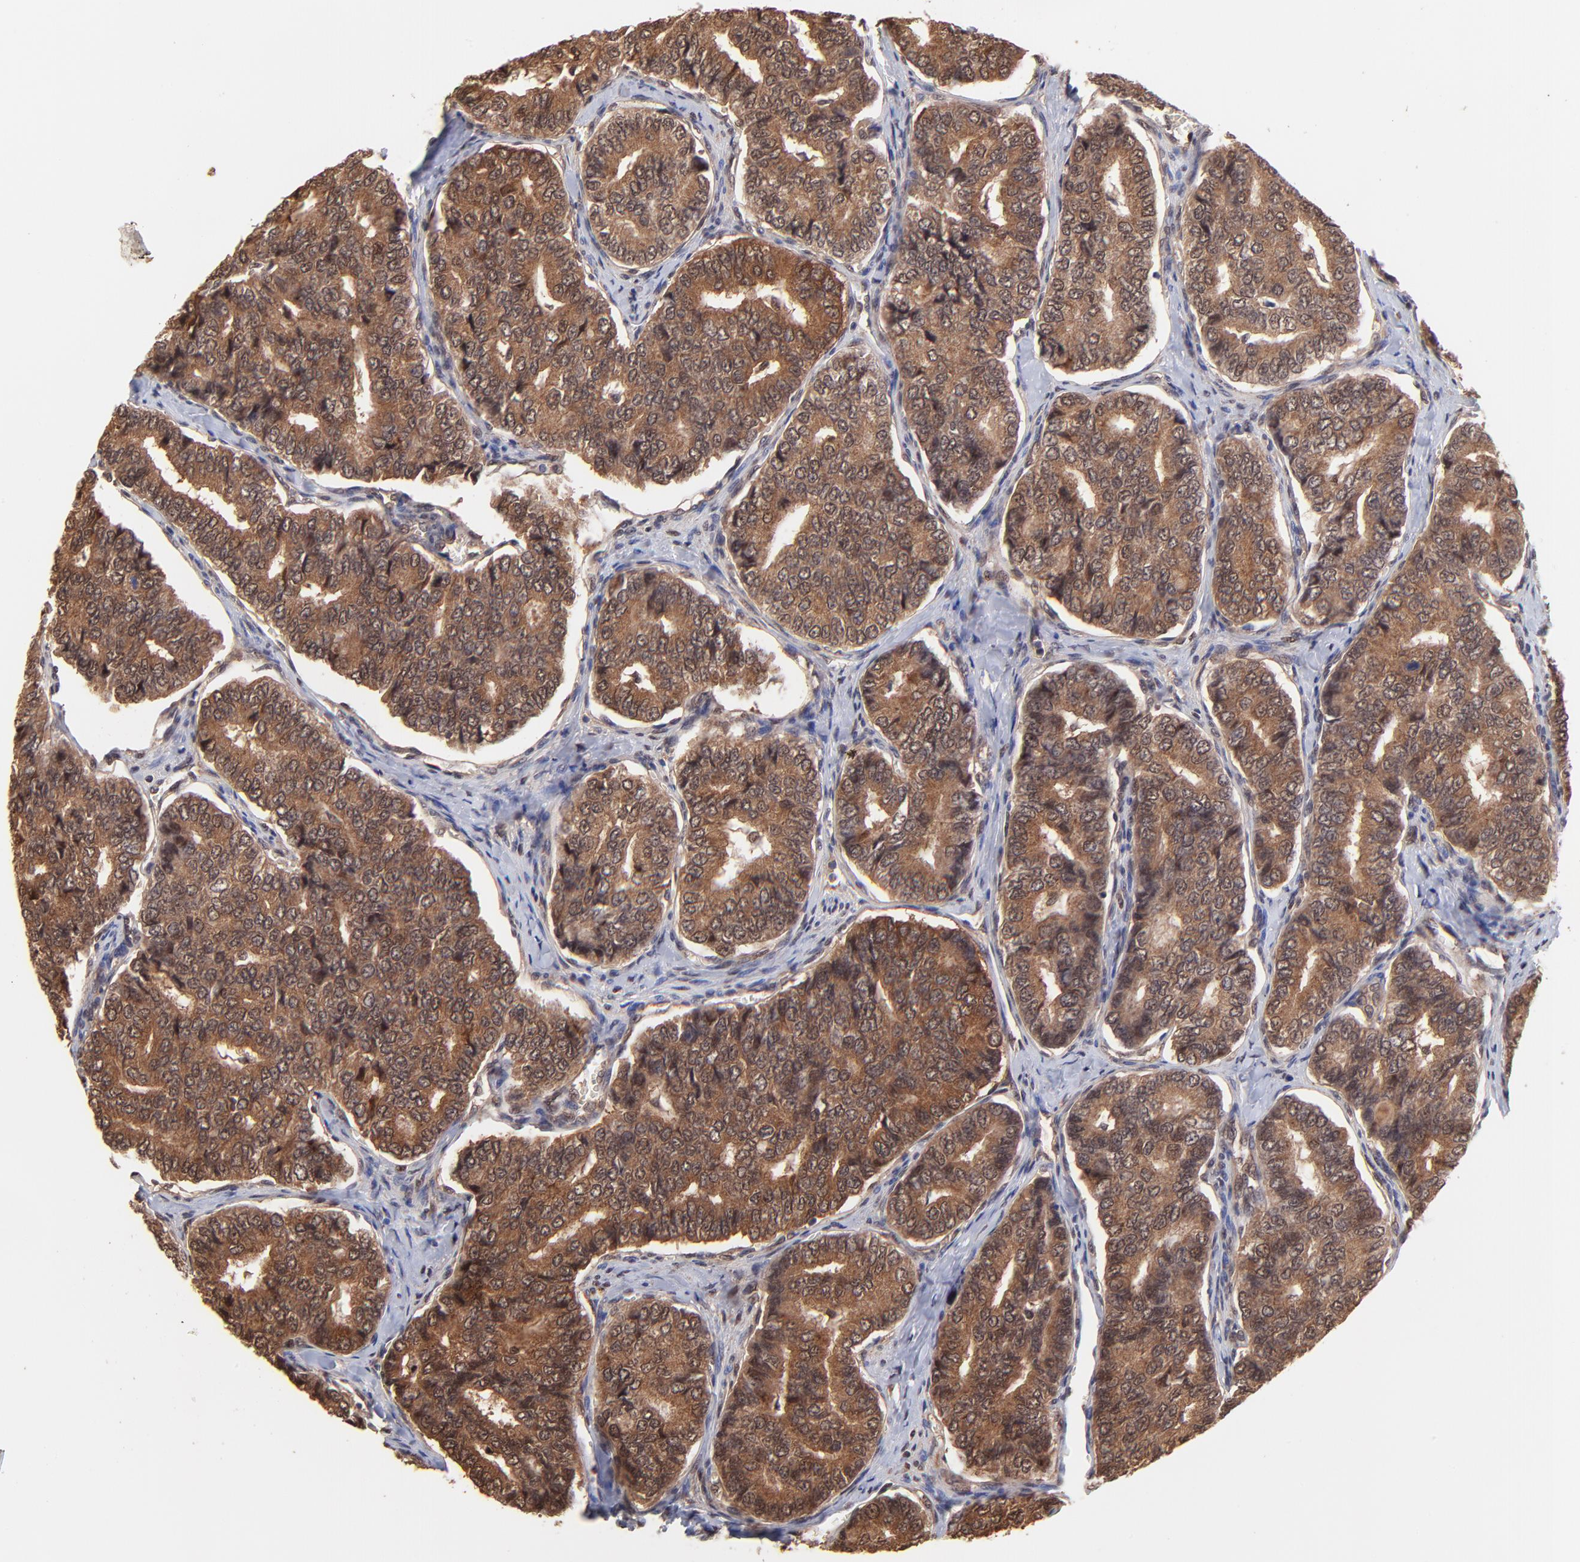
{"staining": {"intensity": "strong", "quantity": ">75%", "location": "cytoplasmic/membranous"}, "tissue": "thyroid cancer", "cell_type": "Tumor cells", "image_type": "cancer", "snomed": [{"axis": "morphology", "description": "Papillary adenocarcinoma, NOS"}, {"axis": "topography", "description": "Thyroid gland"}], "caption": "The micrograph shows immunohistochemical staining of papillary adenocarcinoma (thyroid). There is strong cytoplasmic/membranous staining is seen in about >75% of tumor cells. (DAB = brown stain, brightfield microscopy at high magnification).", "gene": "PSMA6", "patient": {"sex": "female", "age": 35}}